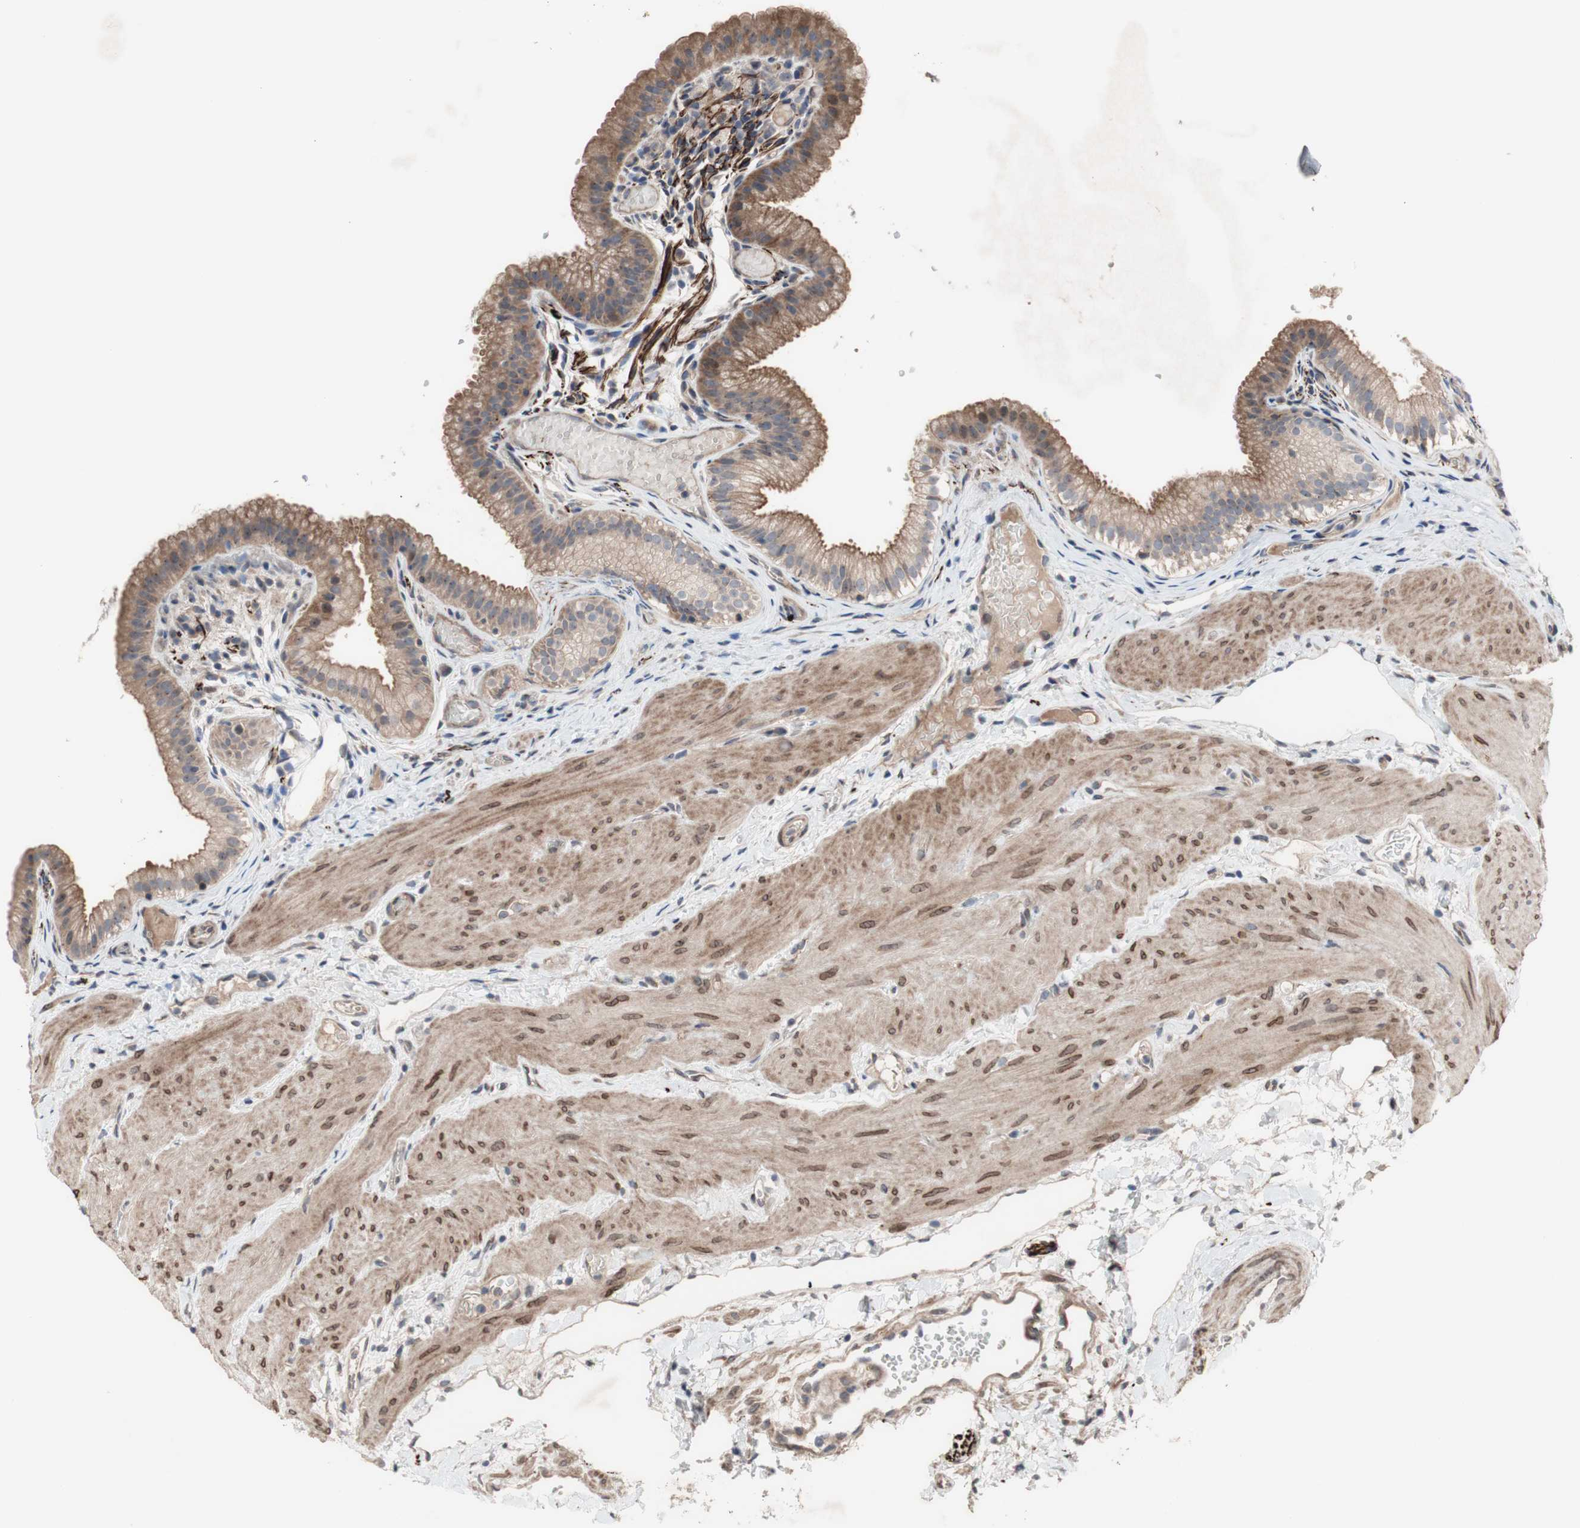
{"staining": {"intensity": "moderate", "quantity": ">75%", "location": "cytoplasmic/membranous"}, "tissue": "gallbladder", "cell_type": "Glandular cells", "image_type": "normal", "snomed": [{"axis": "morphology", "description": "Normal tissue, NOS"}, {"axis": "topography", "description": "Gallbladder"}], "caption": "A high-resolution image shows immunohistochemistry (IHC) staining of benign gallbladder, which demonstrates moderate cytoplasmic/membranous positivity in about >75% of glandular cells.", "gene": "OAZ1", "patient": {"sex": "female", "age": 26}}